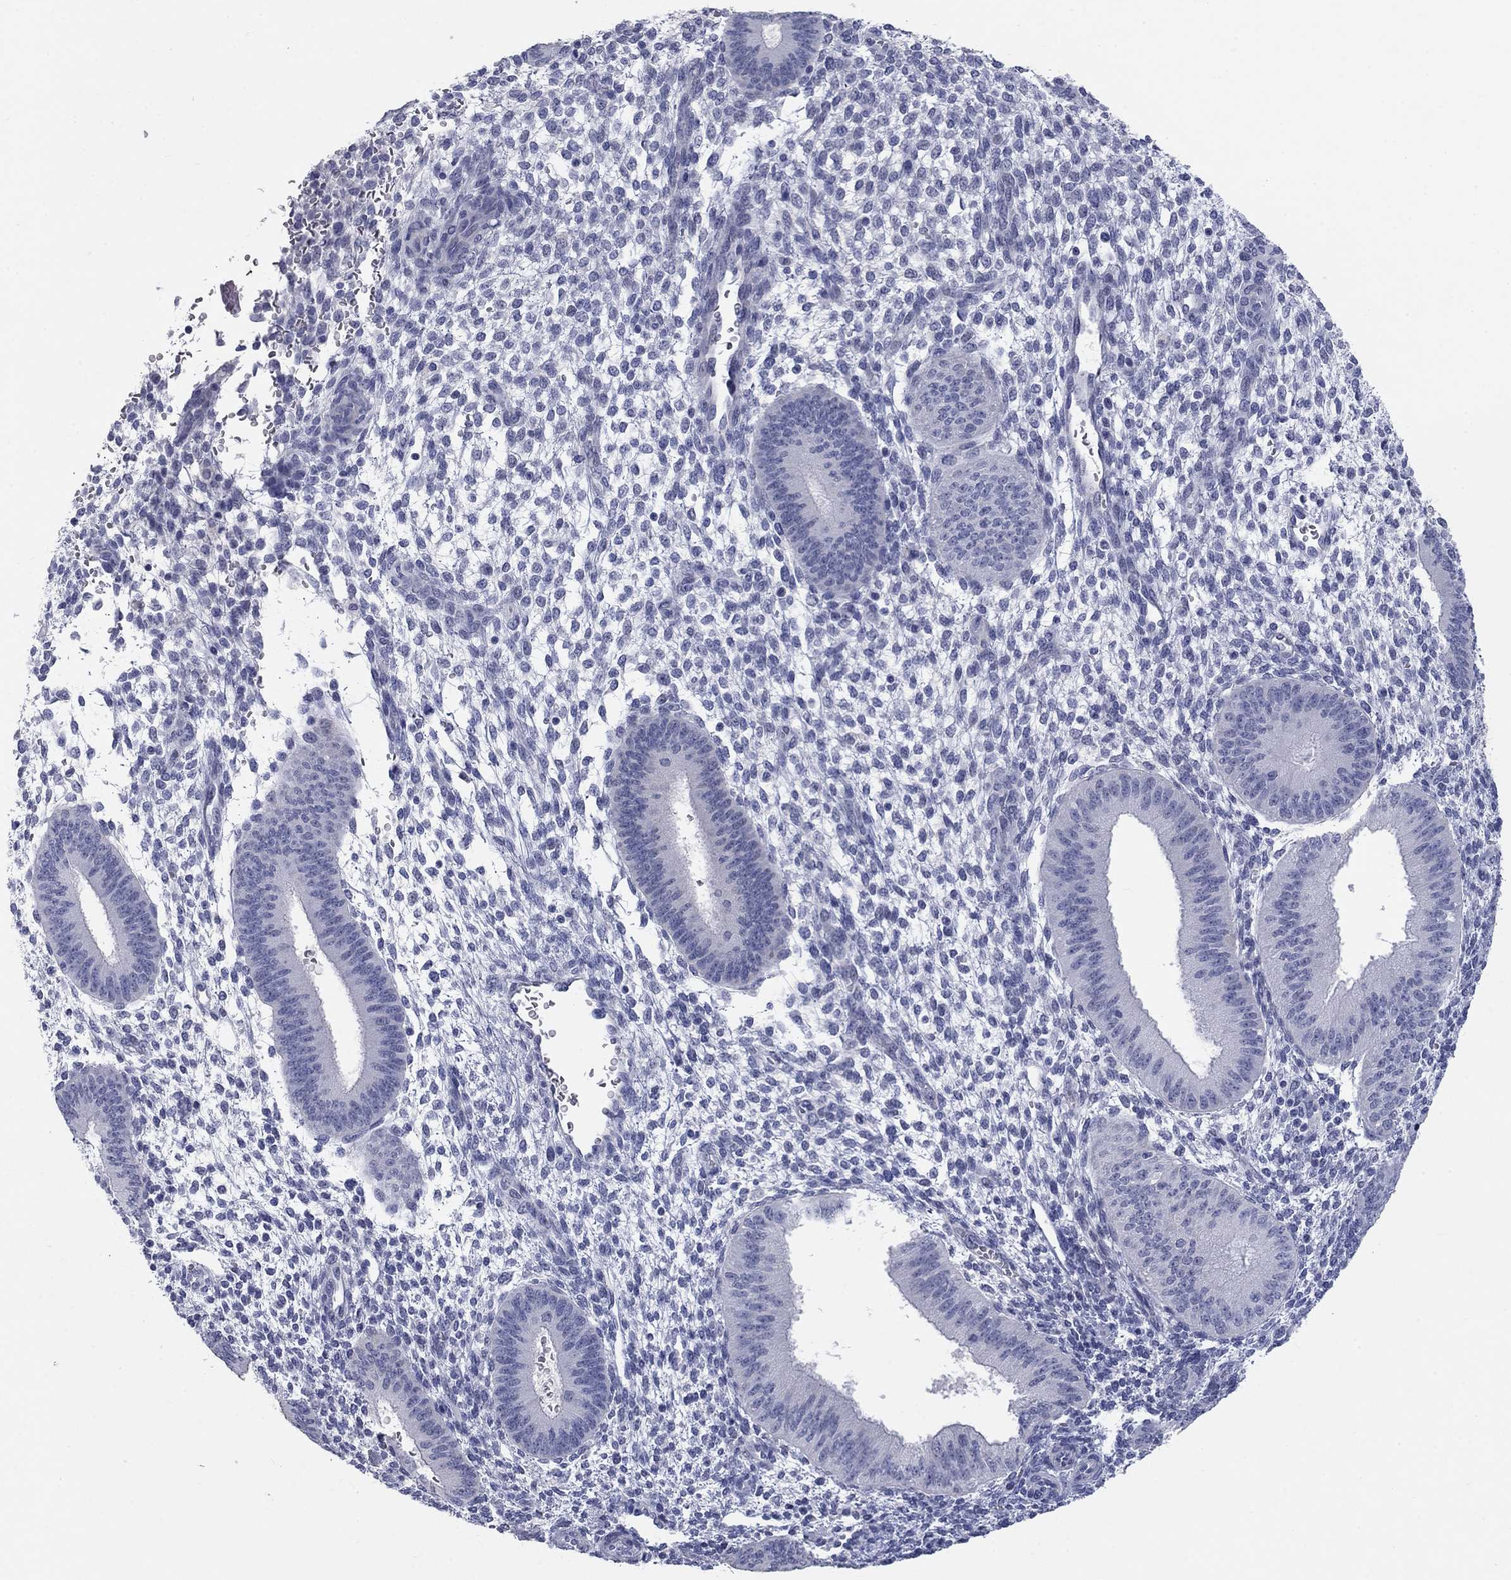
{"staining": {"intensity": "negative", "quantity": "none", "location": "none"}, "tissue": "endometrium", "cell_type": "Cells in endometrial stroma", "image_type": "normal", "snomed": [{"axis": "morphology", "description": "Normal tissue, NOS"}, {"axis": "topography", "description": "Endometrium"}], "caption": "Immunohistochemistry image of benign human endometrium stained for a protein (brown), which displays no expression in cells in endometrial stroma. The staining was performed using DAB to visualize the protein expression in brown, while the nuclei were stained in blue with hematoxylin (Magnification: 20x).", "gene": "ELAVL4", "patient": {"sex": "female", "age": 39}}